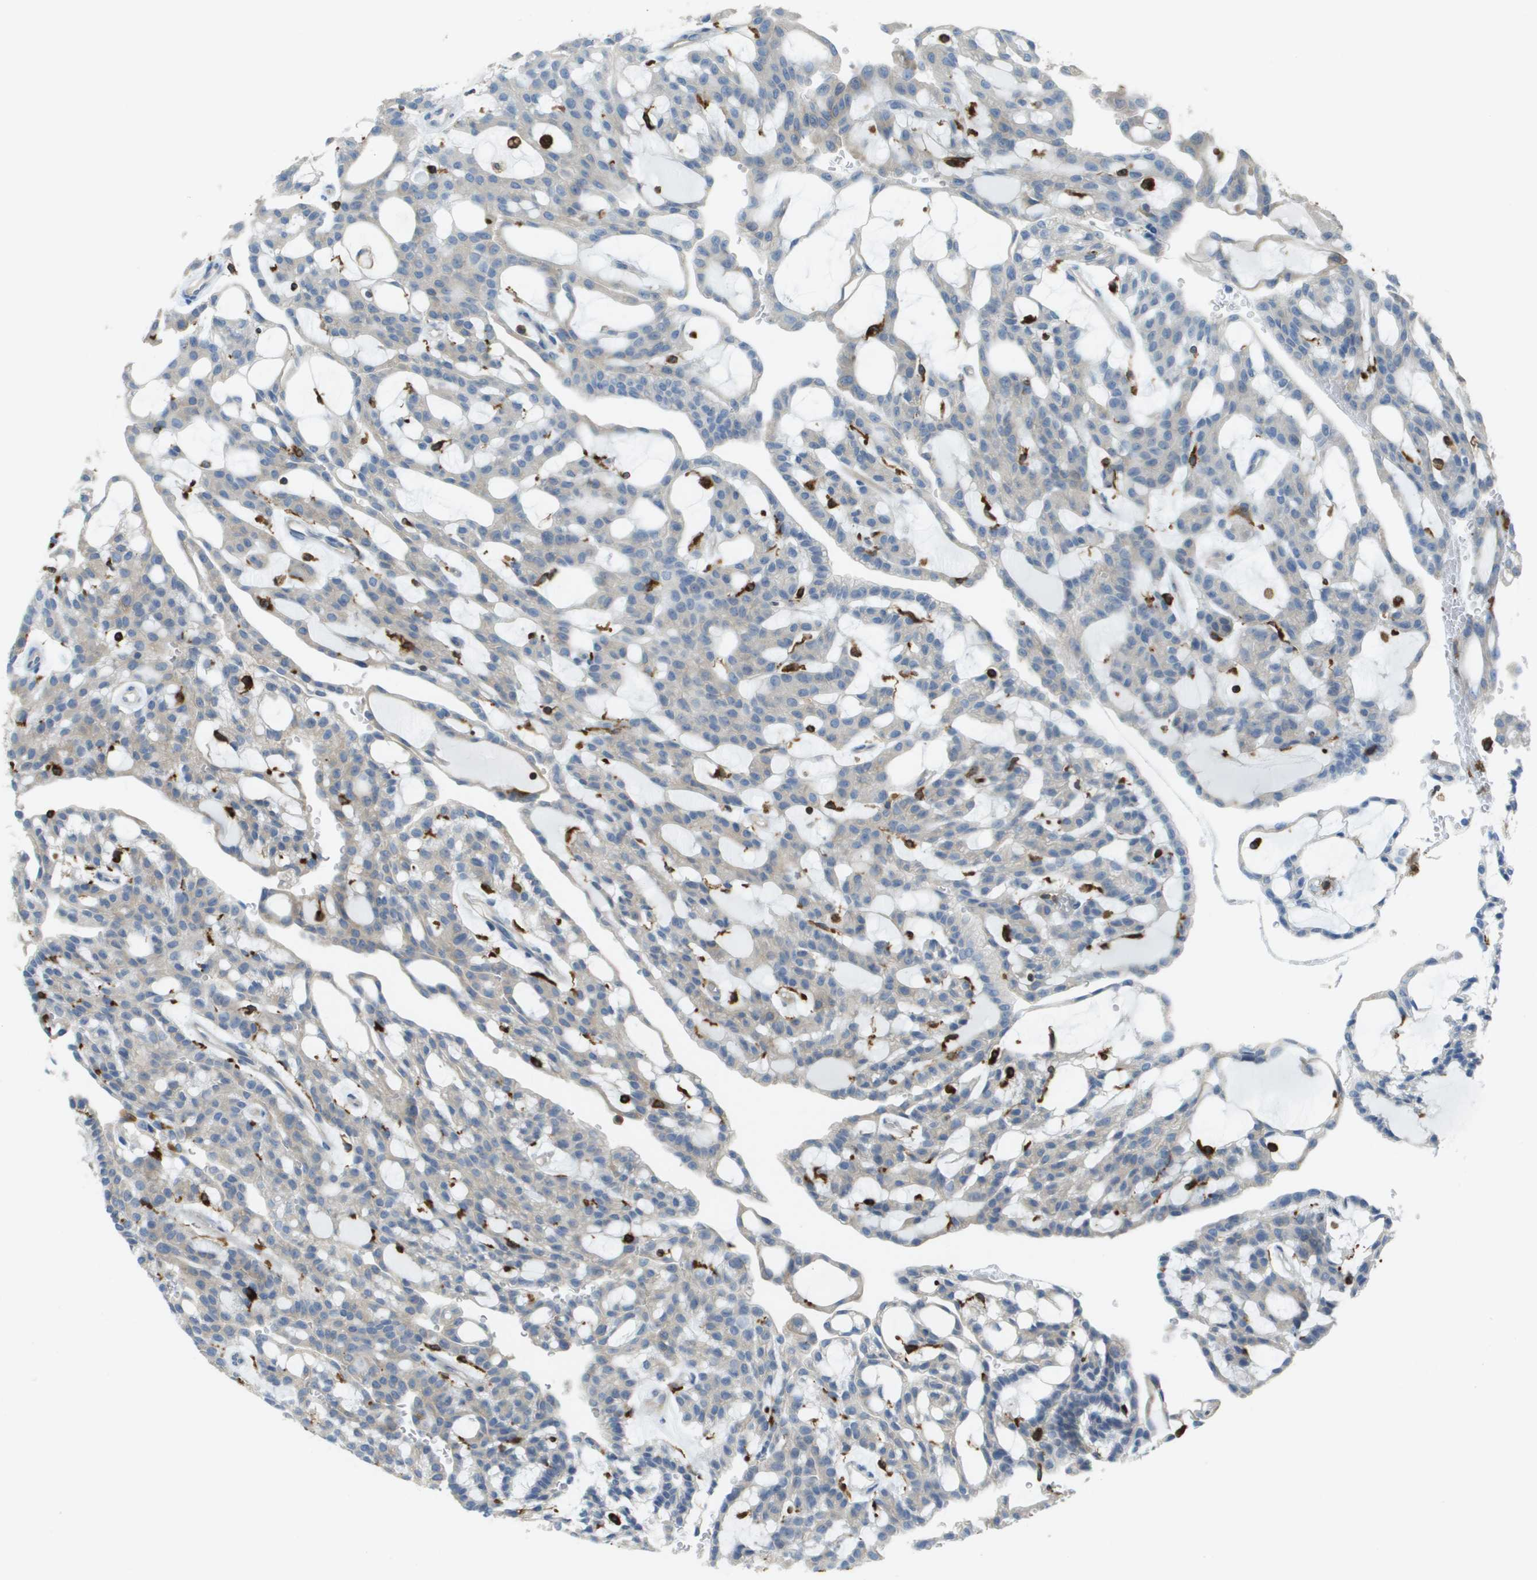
{"staining": {"intensity": "negative", "quantity": "none", "location": "none"}, "tissue": "renal cancer", "cell_type": "Tumor cells", "image_type": "cancer", "snomed": [{"axis": "morphology", "description": "Adenocarcinoma, NOS"}, {"axis": "topography", "description": "Kidney"}], "caption": "There is no significant staining in tumor cells of adenocarcinoma (renal).", "gene": "APBB1IP", "patient": {"sex": "male", "age": 63}}